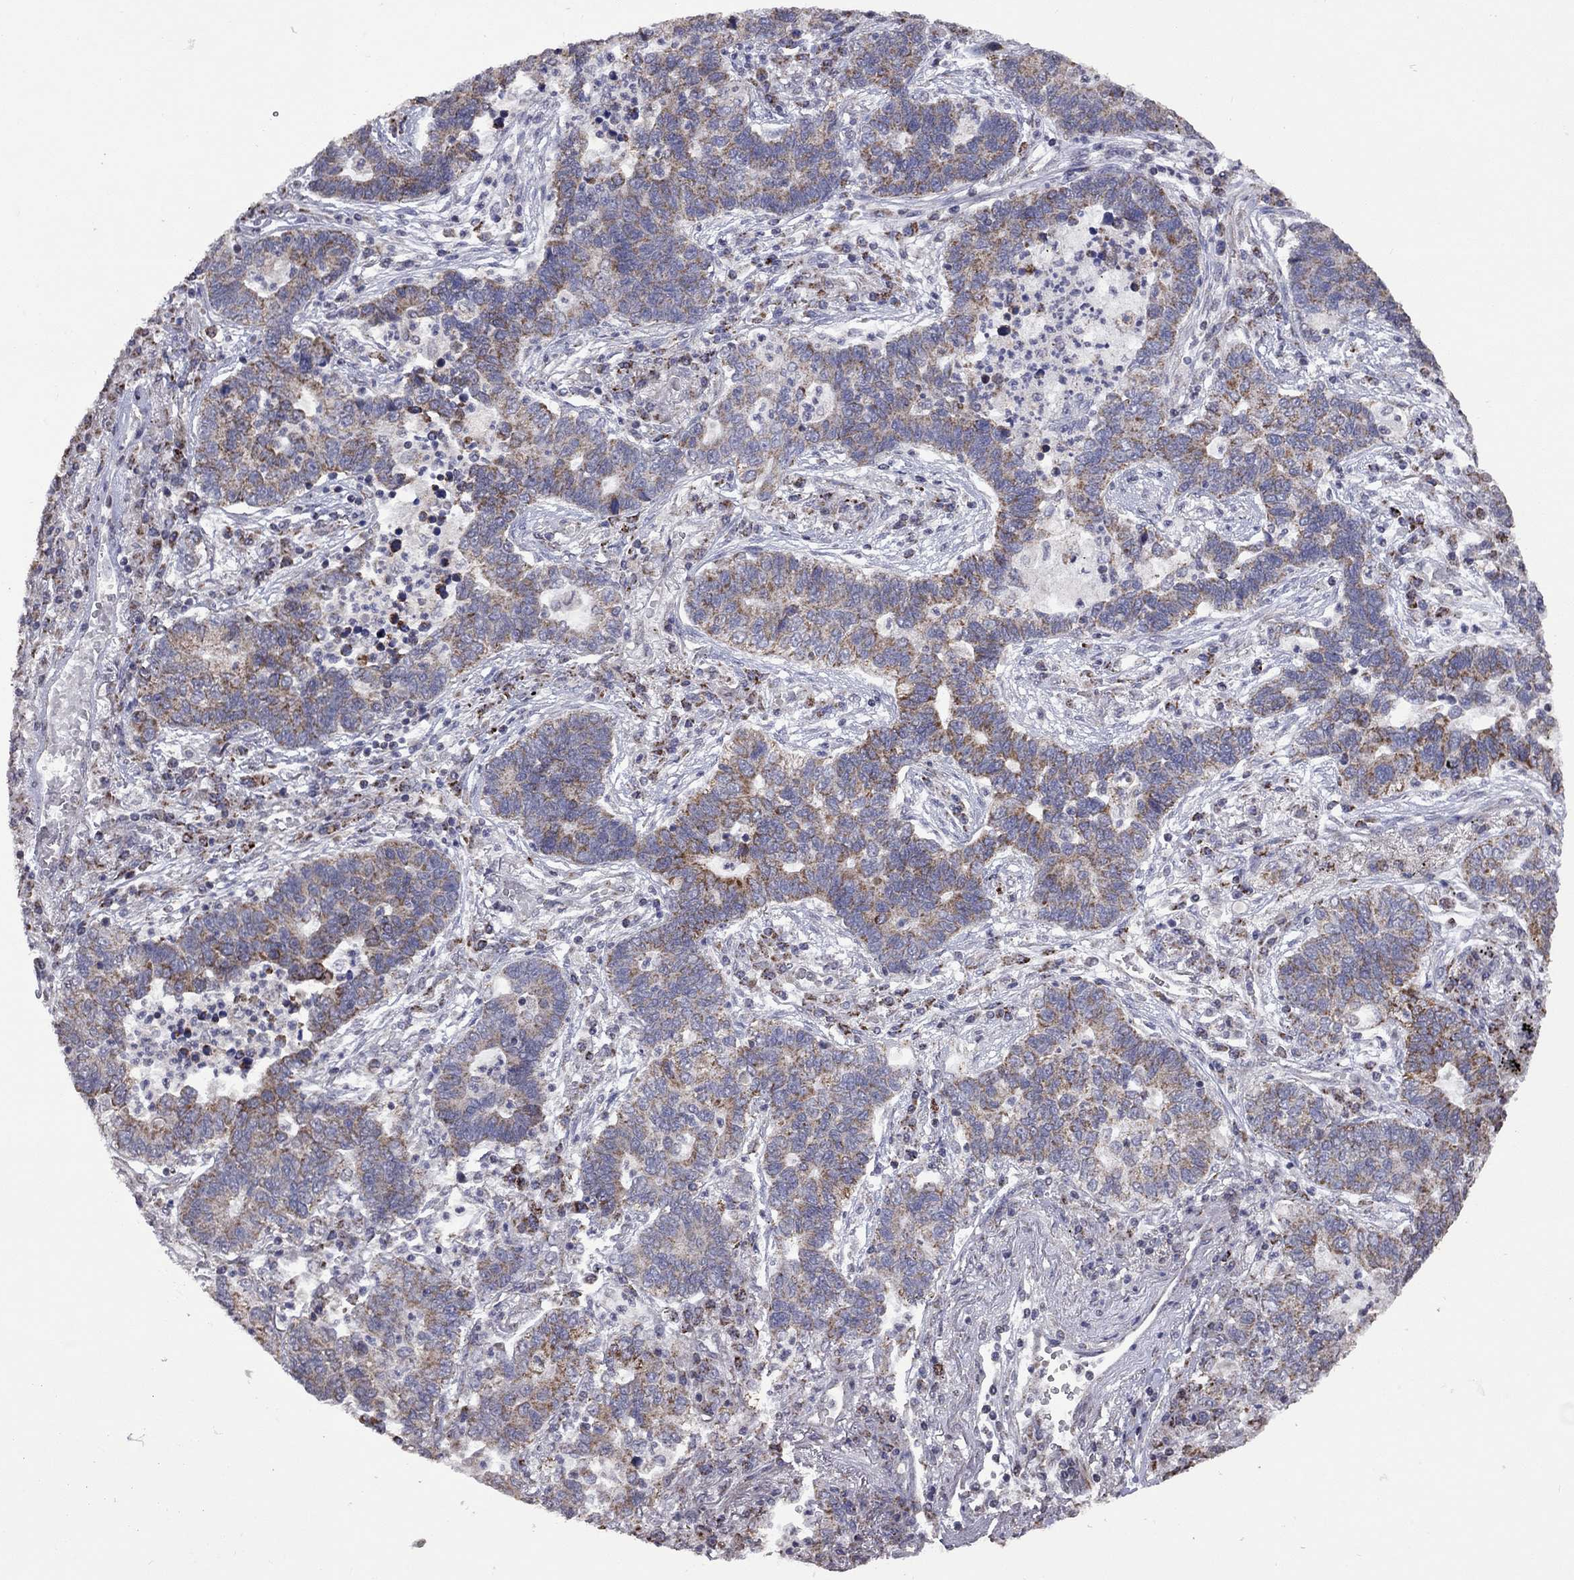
{"staining": {"intensity": "strong", "quantity": "25%-75%", "location": "cytoplasmic/membranous"}, "tissue": "lung cancer", "cell_type": "Tumor cells", "image_type": "cancer", "snomed": [{"axis": "morphology", "description": "Adenocarcinoma, NOS"}, {"axis": "topography", "description": "Lung"}], "caption": "A high-resolution histopathology image shows immunohistochemistry (IHC) staining of lung adenocarcinoma, which displays strong cytoplasmic/membranous expression in about 25%-75% of tumor cells.", "gene": "NDUFB1", "patient": {"sex": "female", "age": 57}}